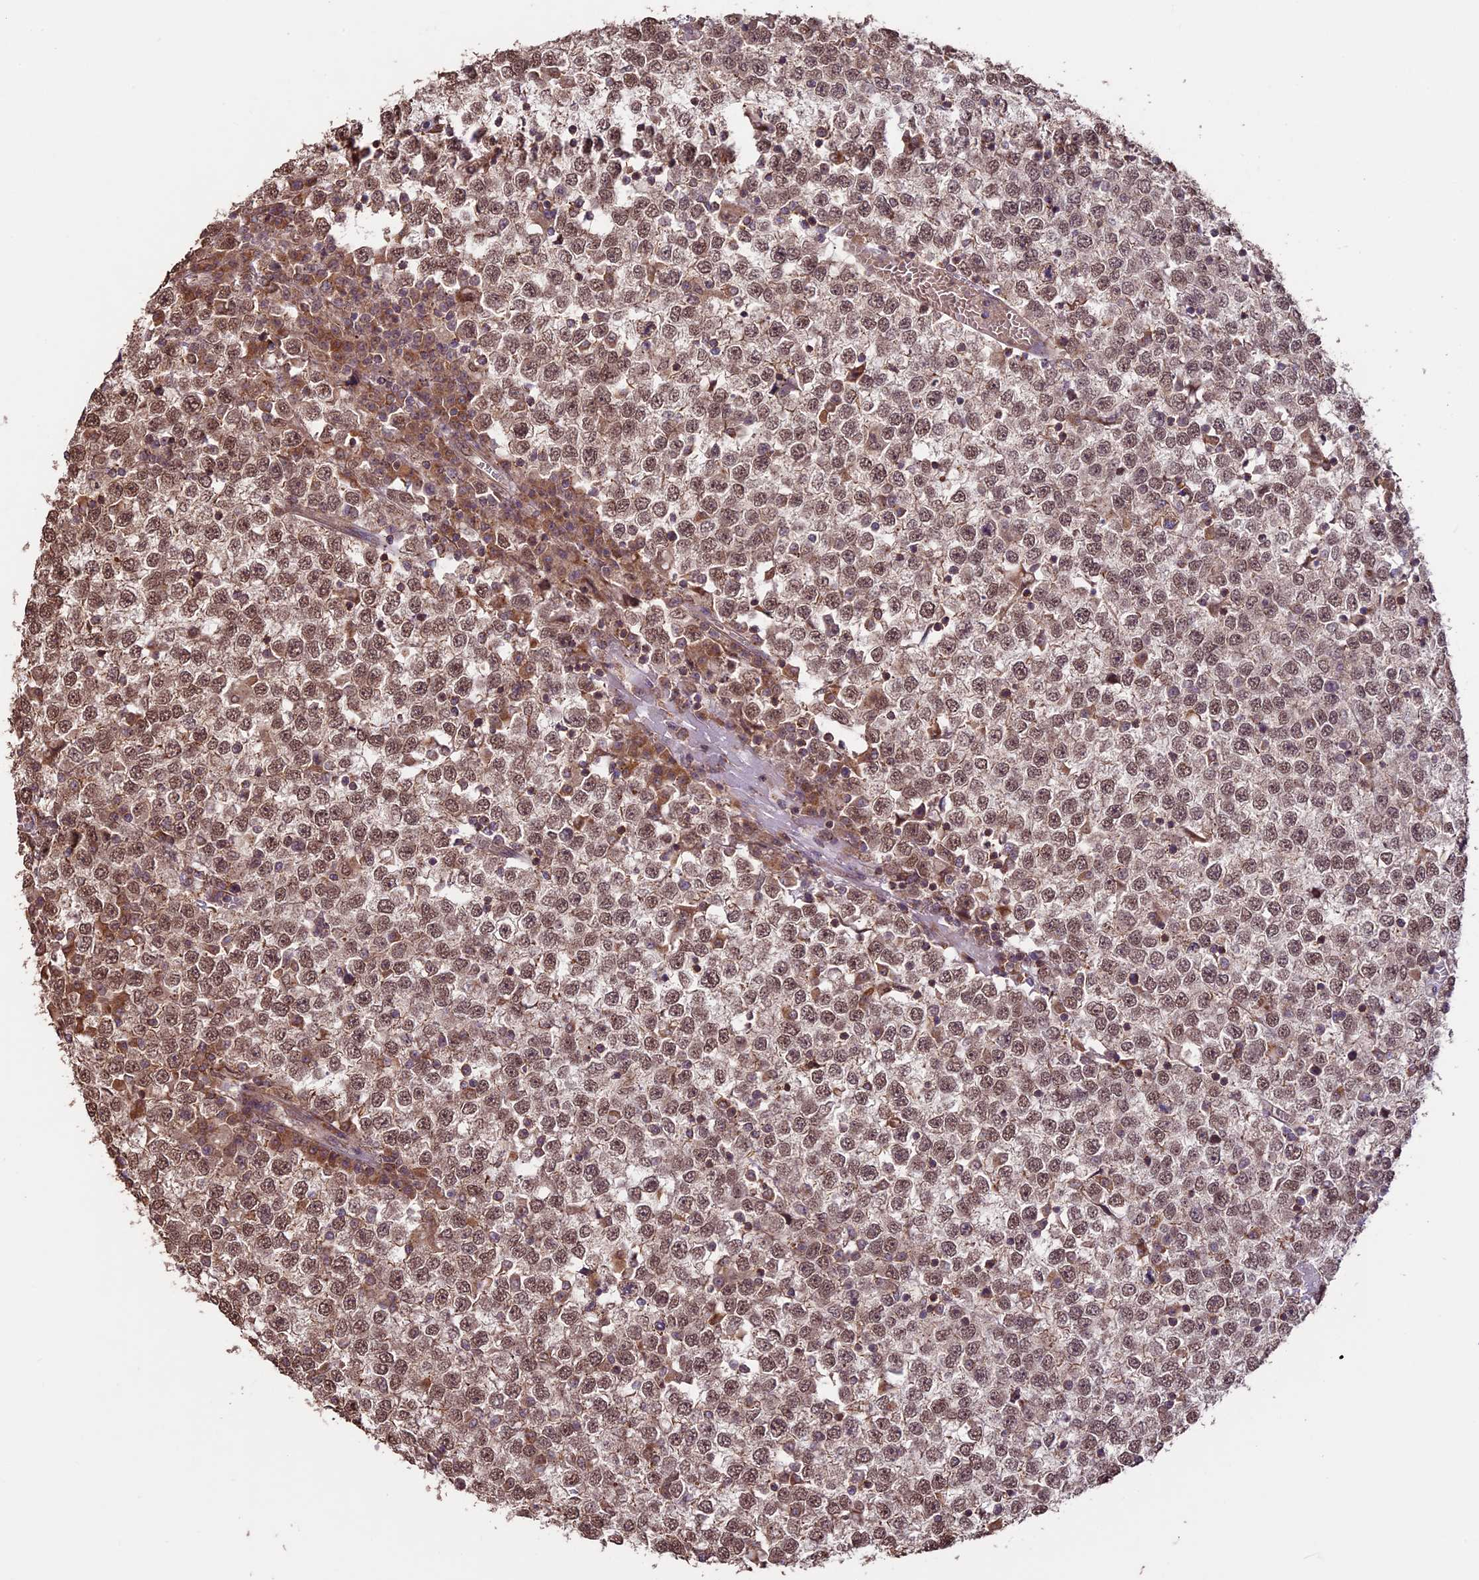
{"staining": {"intensity": "moderate", "quantity": ">75%", "location": "cytoplasmic/membranous,nuclear"}, "tissue": "testis cancer", "cell_type": "Tumor cells", "image_type": "cancer", "snomed": [{"axis": "morphology", "description": "Seminoma, NOS"}, {"axis": "topography", "description": "Testis"}], "caption": "High-magnification brightfield microscopy of testis cancer stained with DAB (3,3'-diaminobenzidine) (brown) and counterstained with hematoxylin (blue). tumor cells exhibit moderate cytoplasmic/membranous and nuclear expression is appreciated in about>75% of cells. (Brightfield microscopy of DAB IHC at high magnification).", "gene": "BCAS4", "patient": {"sex": "male", "age": 65}}